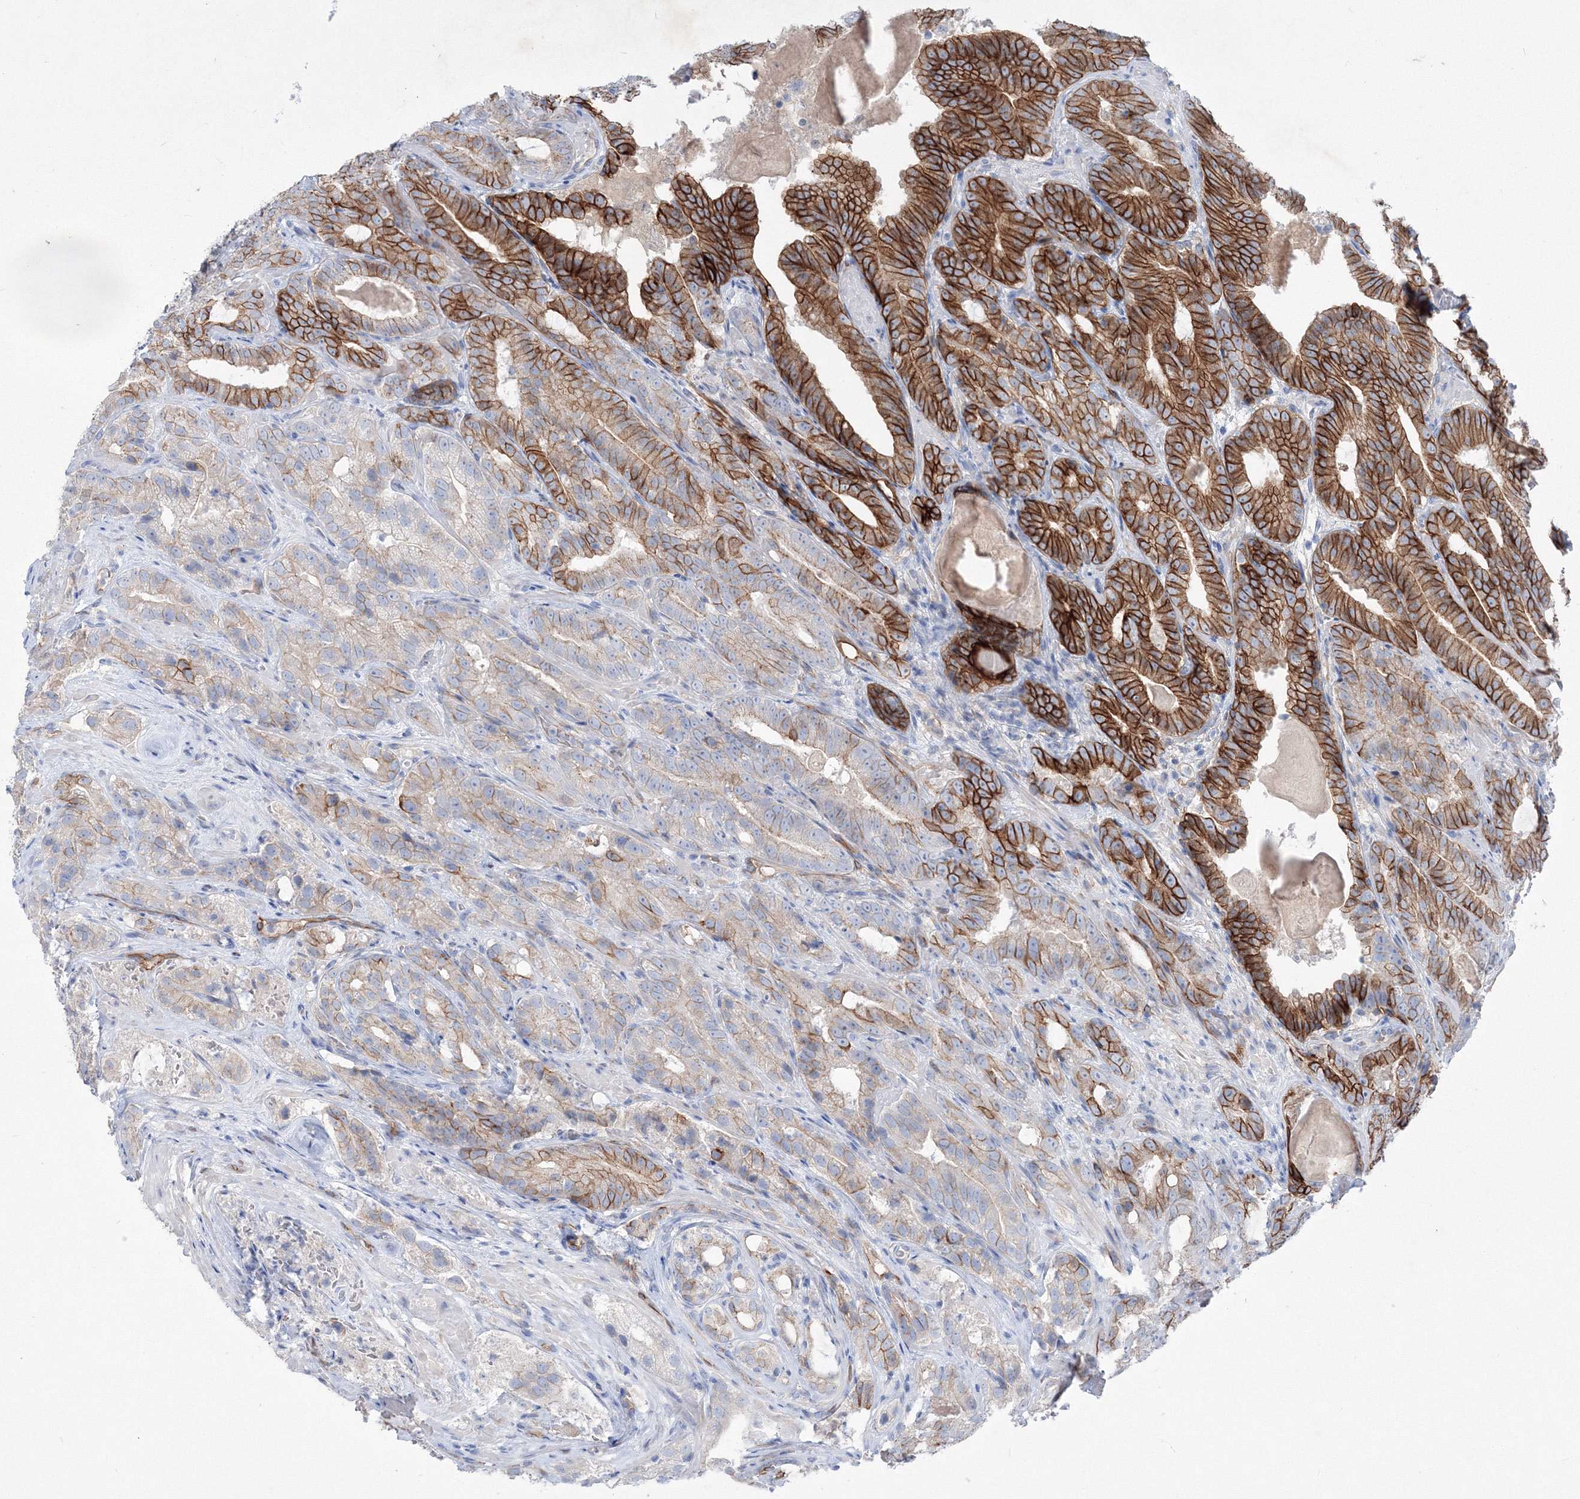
{"staining": {"intensity": "strong", "quantity": "25%-75%", "location": "cytoplasmic/membranous"}, "tissue": "prostate cancer", "cell_type": "Tumor cells", "image_type": "cancer", "snomed": [{"axis": "morphology", "description": "Adenocarcinoma, High grade"}, {"axis": "topography", "description": "Prostate"}], "caption": "Immunohistochemistry (IHC) histopathology image of neoplastic tissue: high-grade adenocarcinoma (prostate) stained using immunohistochemistry (IHC) exhibits high levels of strong protein expression localized specifically in the cytoplasmic/membranous of tumor cells, appearing as a cytoplasmic/membranous brown color.", "gene": "TMEM139", "patient": {"sex": "male", "age": 57}}